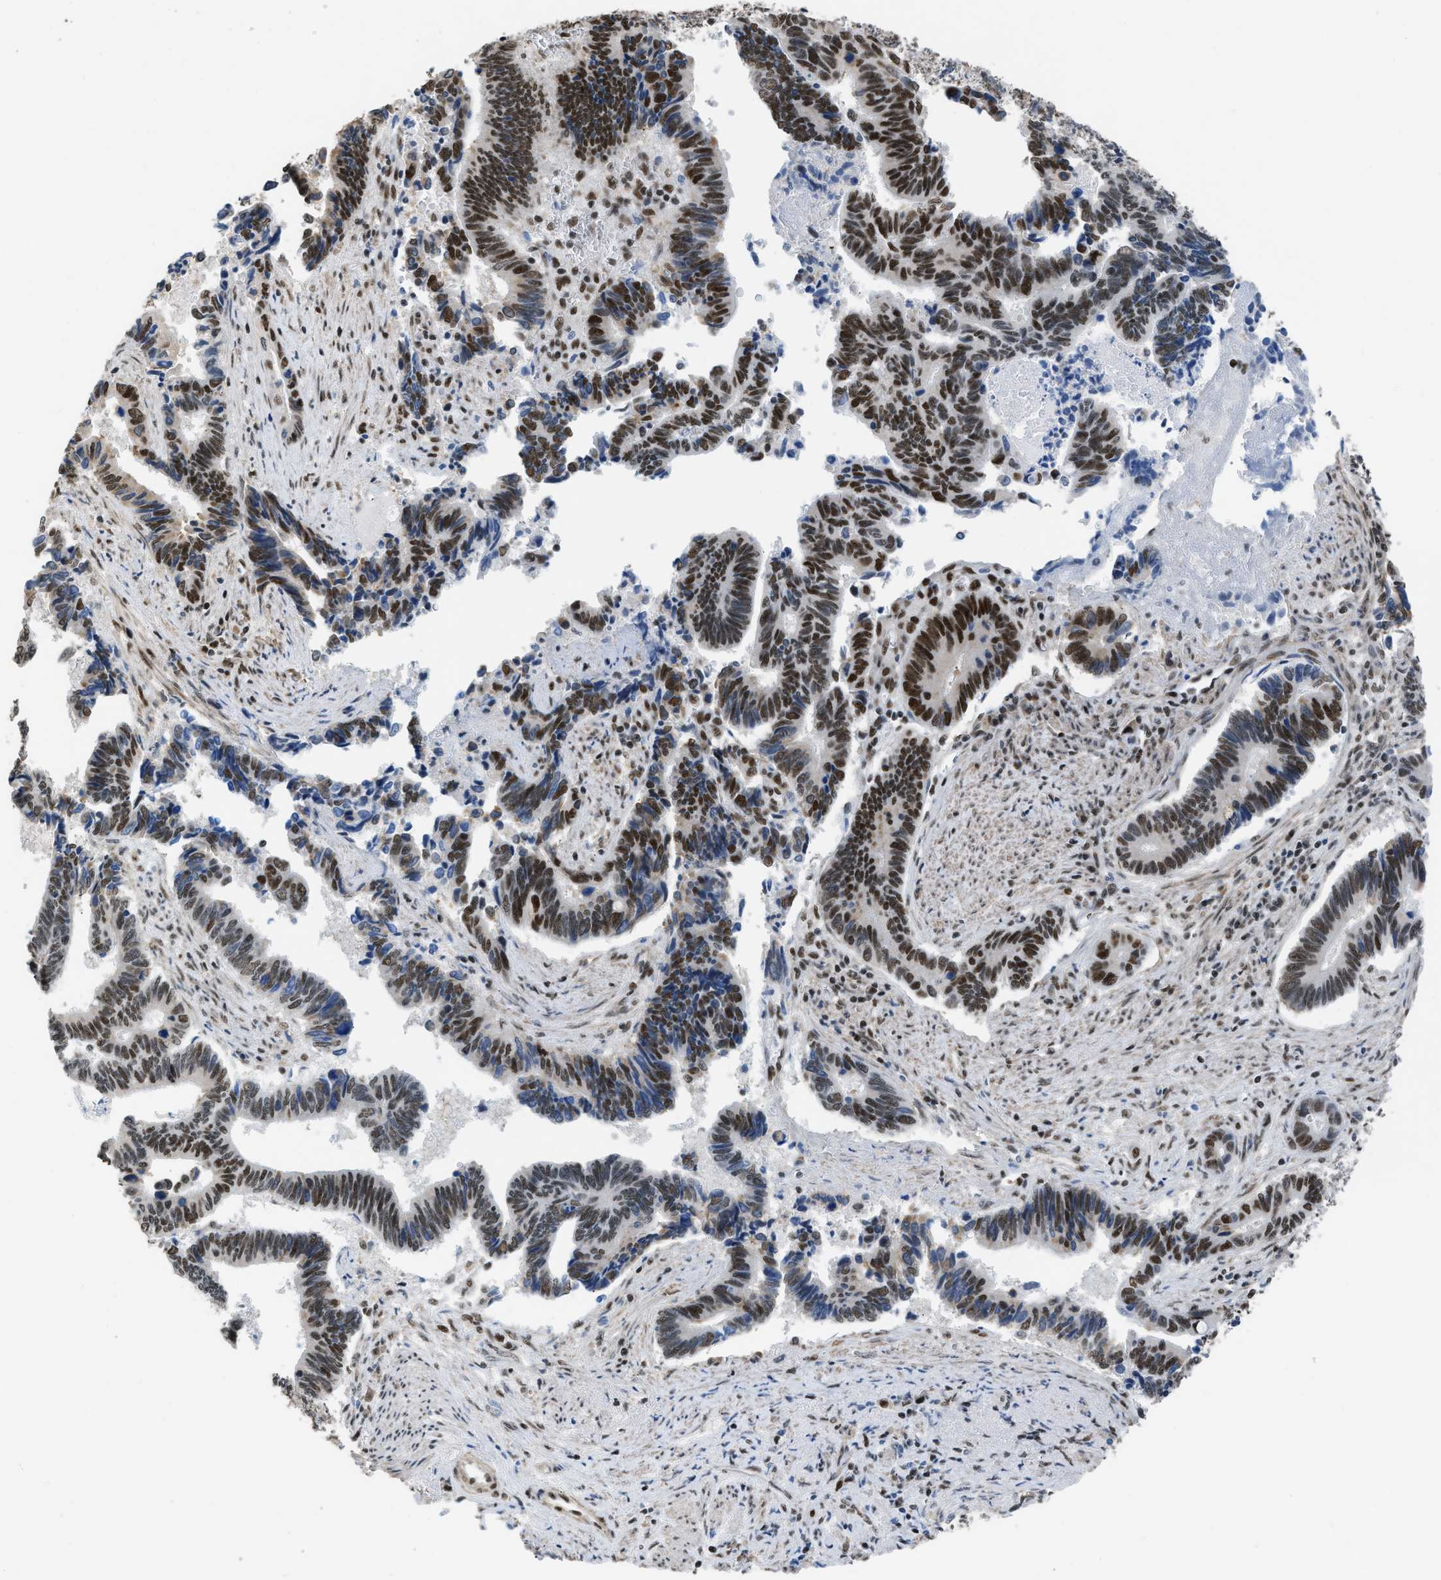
{"staining": {"intensity": "strong", "quantity": ">75%", "location": "nuclear"}, "tissue": "pancreatic cancer", "cell_type": "Tumor cells", "image_type": "cancer", "snomed": [{"axis": "morphology", "description": "Adenocarcinoma, NOS"}, {"axis": "topography", "description": "Pancreas"}], "caption": "Approximately >75% of tumor cells in human pancreatic adenocarcinoma display strong nuclear protein positivity as visualized by brown immunohistochemical staining.", "gene": "SCAF4", "patient": {"sex": "female", "age": 70}}